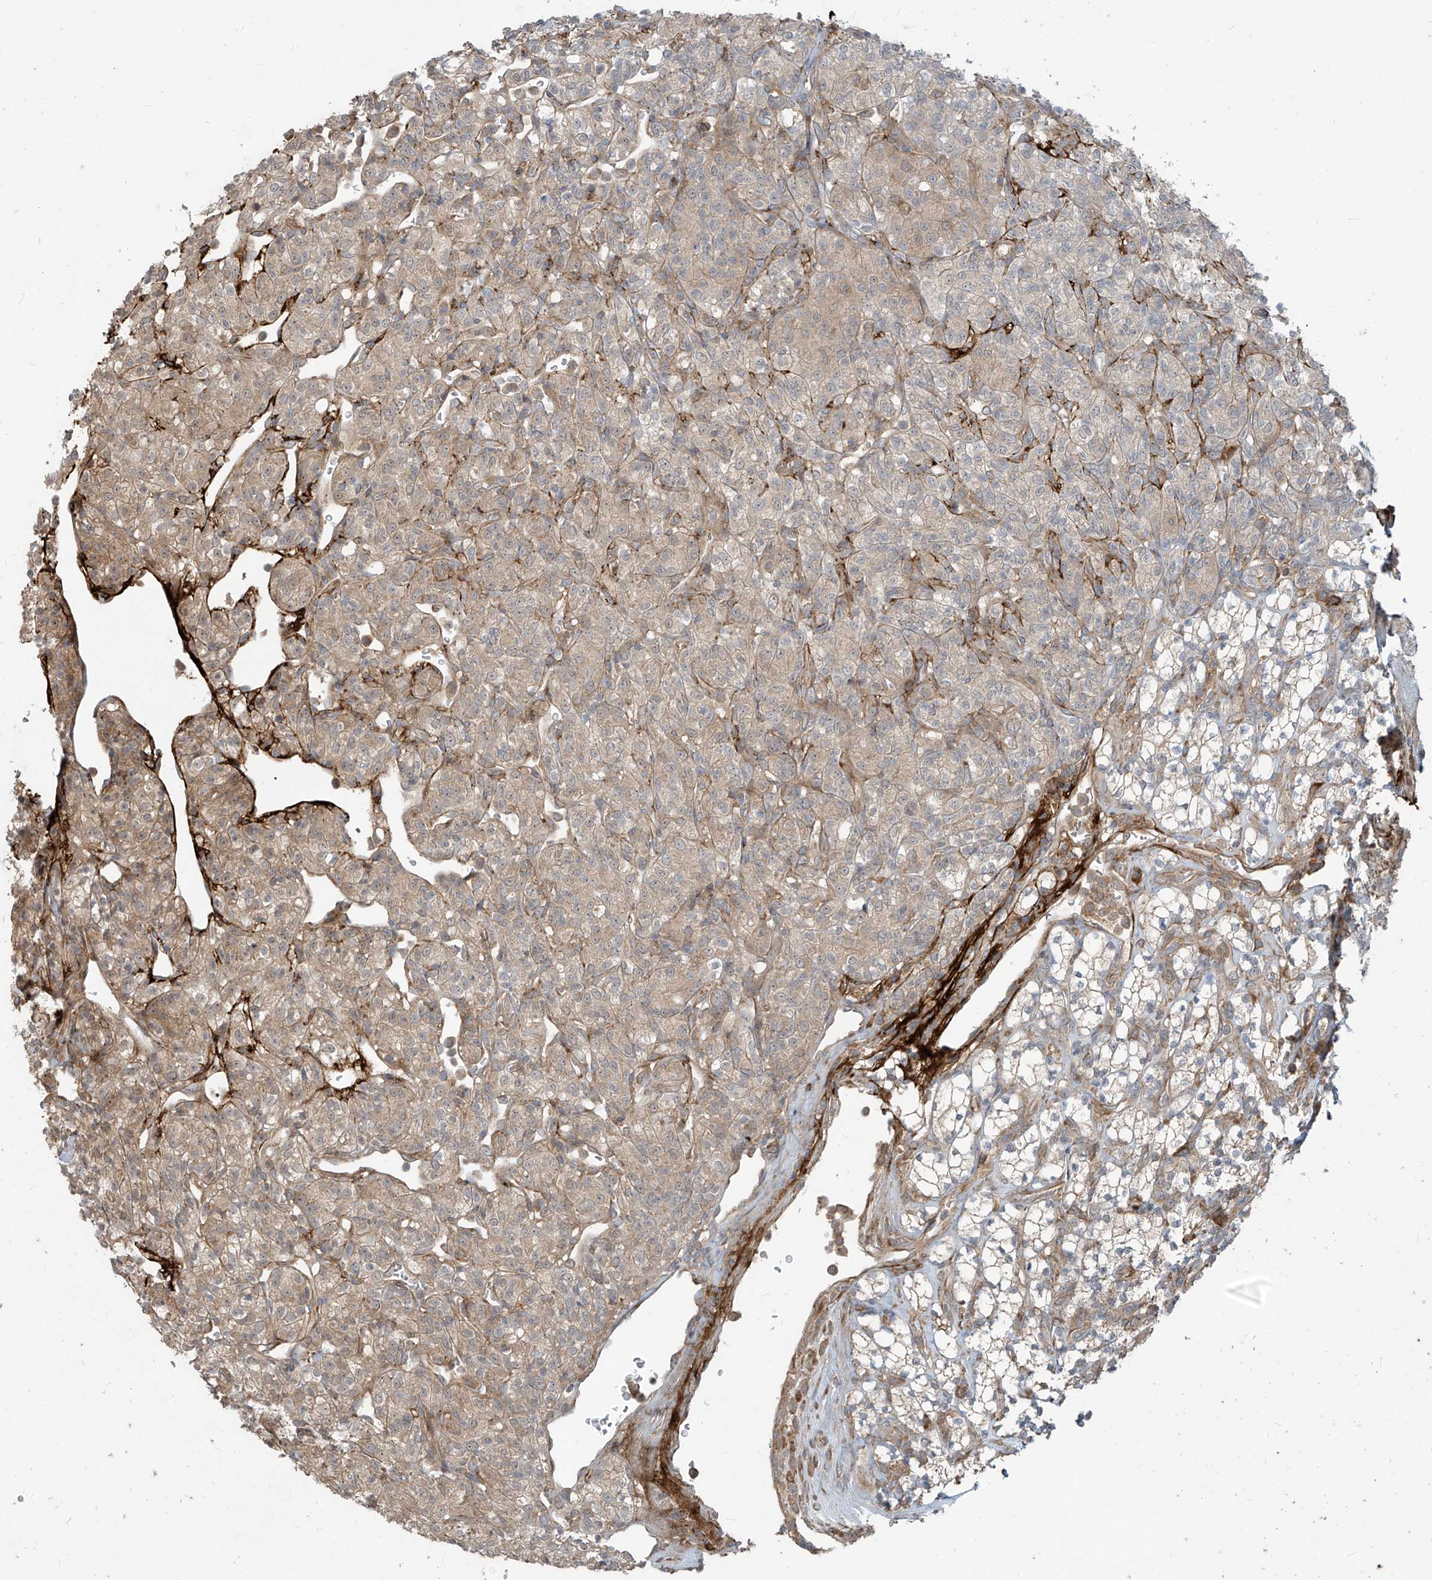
{"staining": {"intensity": "weak", "quantity": "25%-75%", "location": "cytoplasmic/membranous"}, "tissue": "renal cancer", "cell_type": "Tumor cells", "image_type": "cancer", "snomed": [{"axis": "morphology", "description": "Adenocarcinoma, NOS"}, {"axis": "topography", "description": "Kidney"}], "caption": "An image showing weak cytoplasmic/membranous positivity in about 25%-75% of tumor cells in renal cancer, as visualized by brown immunohistochemical staining.", "gene": "KATNIP", "patient": {"sex": "male", "age": 77}}